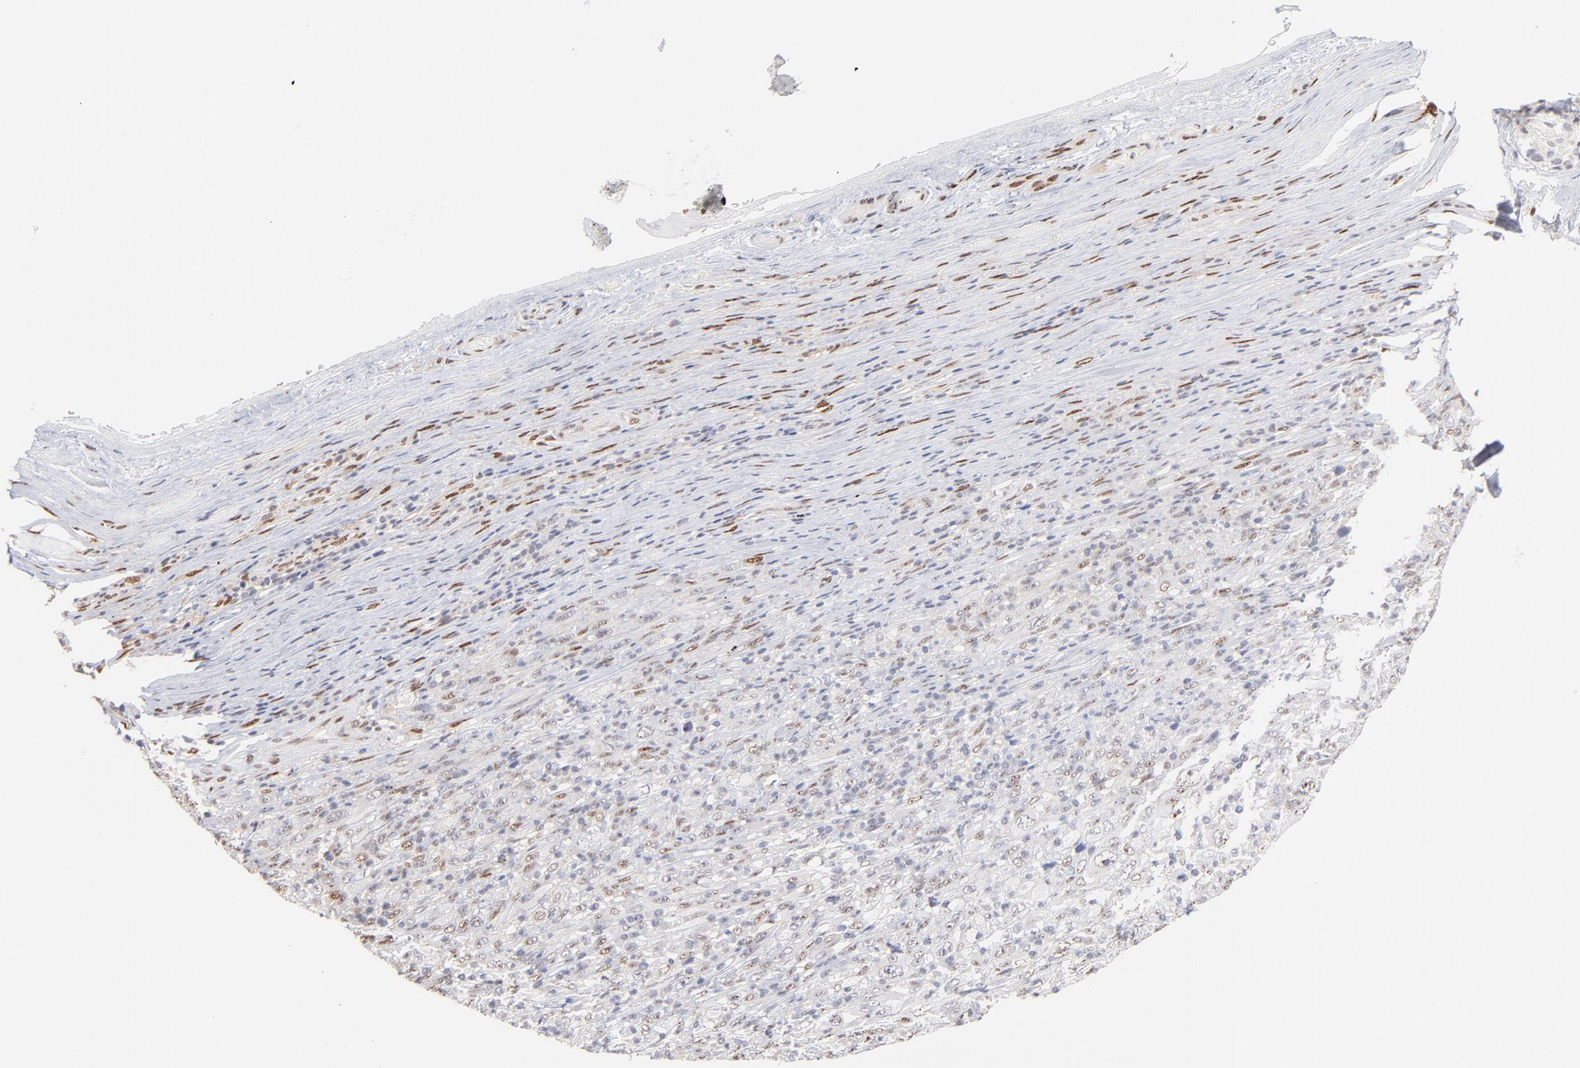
{"staining": {"intensity": "strong", "quantity": ">75%", "location": "nuclear"}, "tissue": "melanoma", "cell_type": "Tumor cells", "image_type": "cancer", "snomed": [{"axis": "morphology", "description": "Malignant melanoma, Metastatic site"}, {"axis": "topography", "description": "Skin"}], "caption": "The micrograph displays a brown stain indicating the presence of a protein in the nuclear of tumor cells in melanoma.", "gene": "STAT3", "patient": {"sex": "female", "age": 56}}